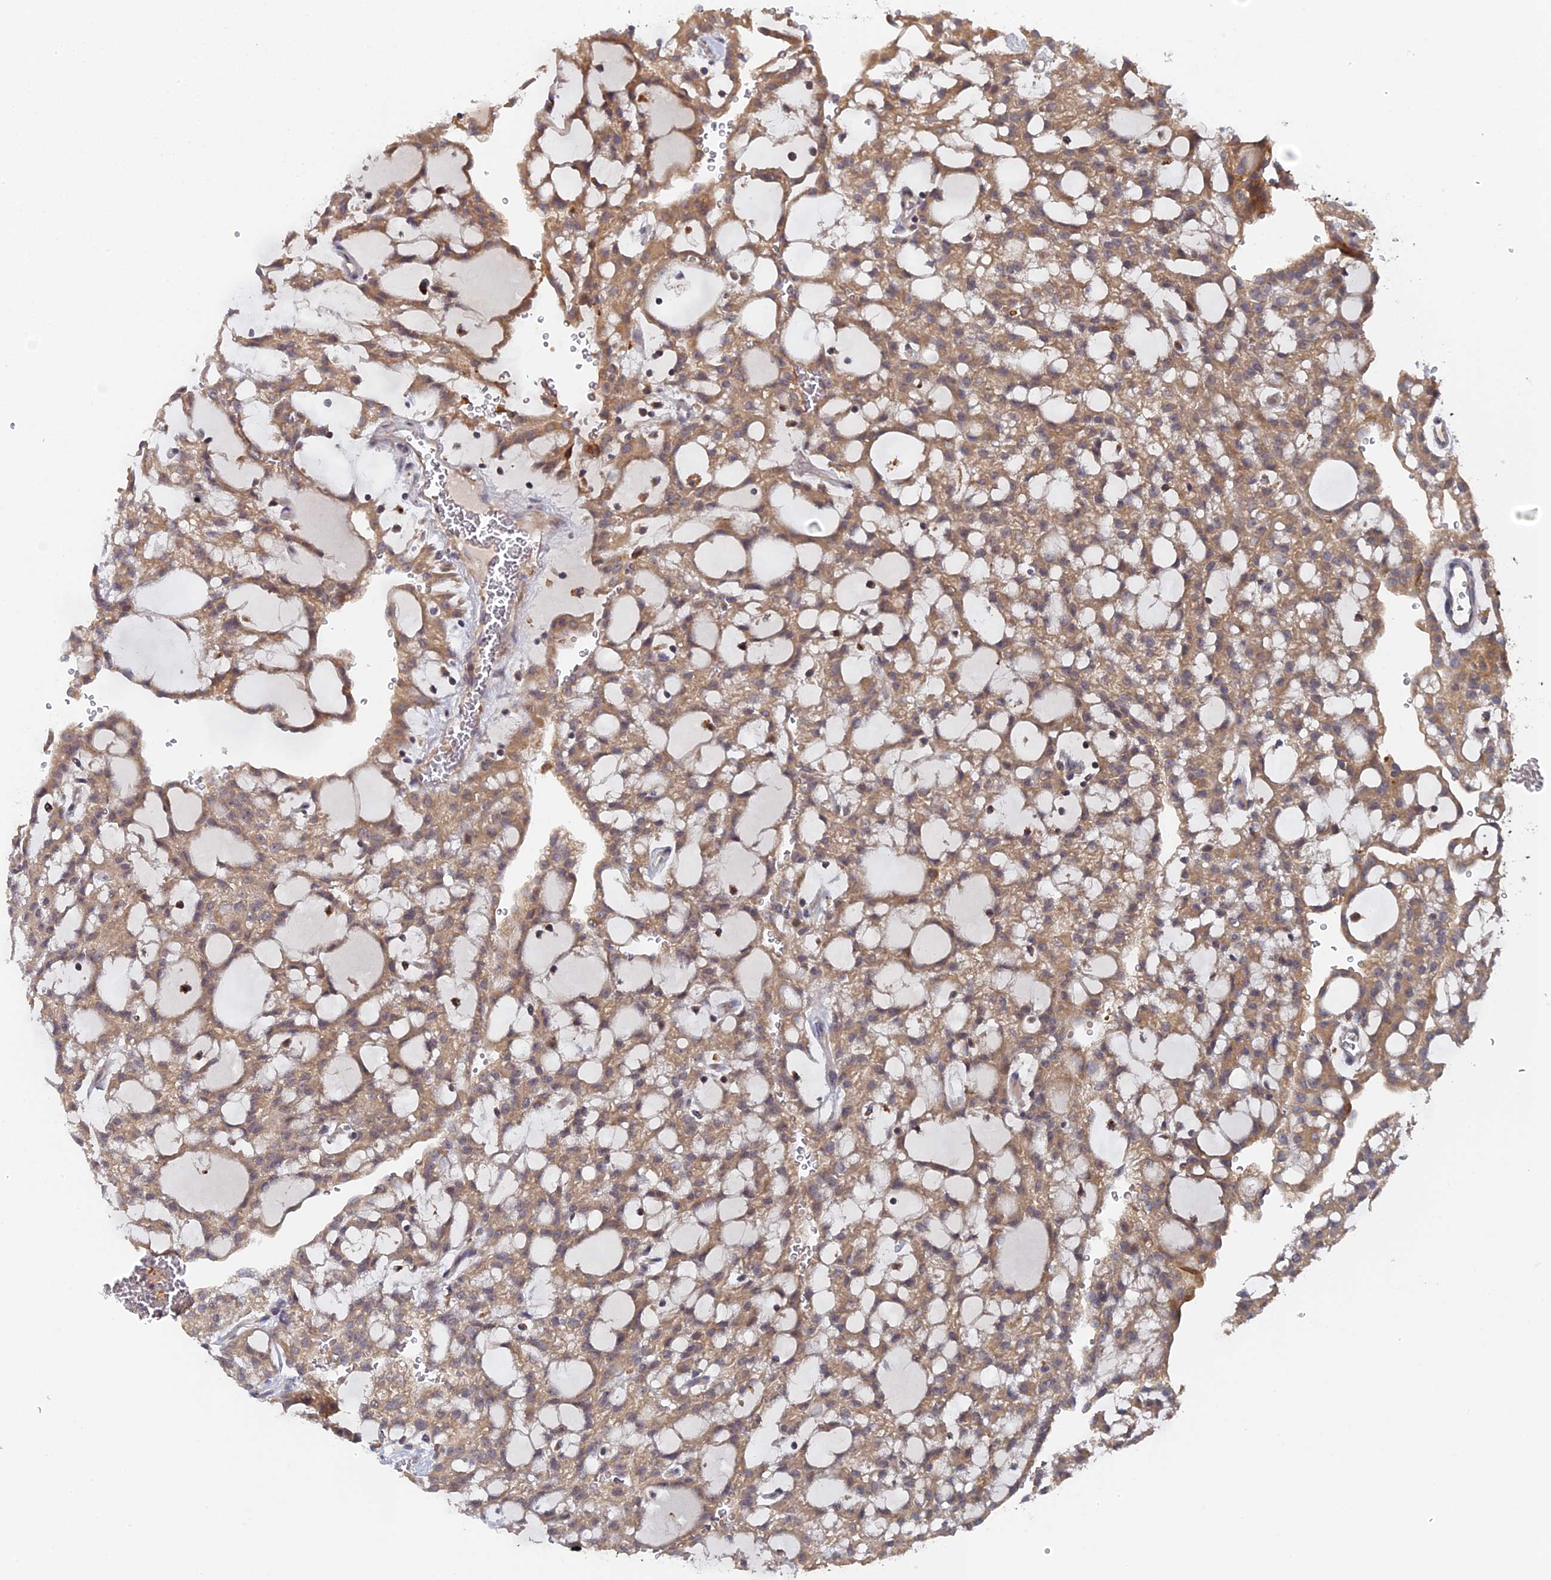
{"staining": {"intensity": "moderate", "quantity": ">75%", "location": "cytoplasmic/membranous"}, "tissue": "renal cancer", "cell_type": "Tumor cells", "image_type": "cancer", "snomed": [{"axis": "morphology", "description": "Adenocarcinoma, NOS"}, {"axis": "topography", "description": "Kidney"}], "caption": "Protein staining exhibits moderate cytoplasmic/membranous staining in approximately >75% of tumor cells in renal adenocarcinoma.", "gene": "MIGA2", "patient": {"sex": "male", "age": 63}}